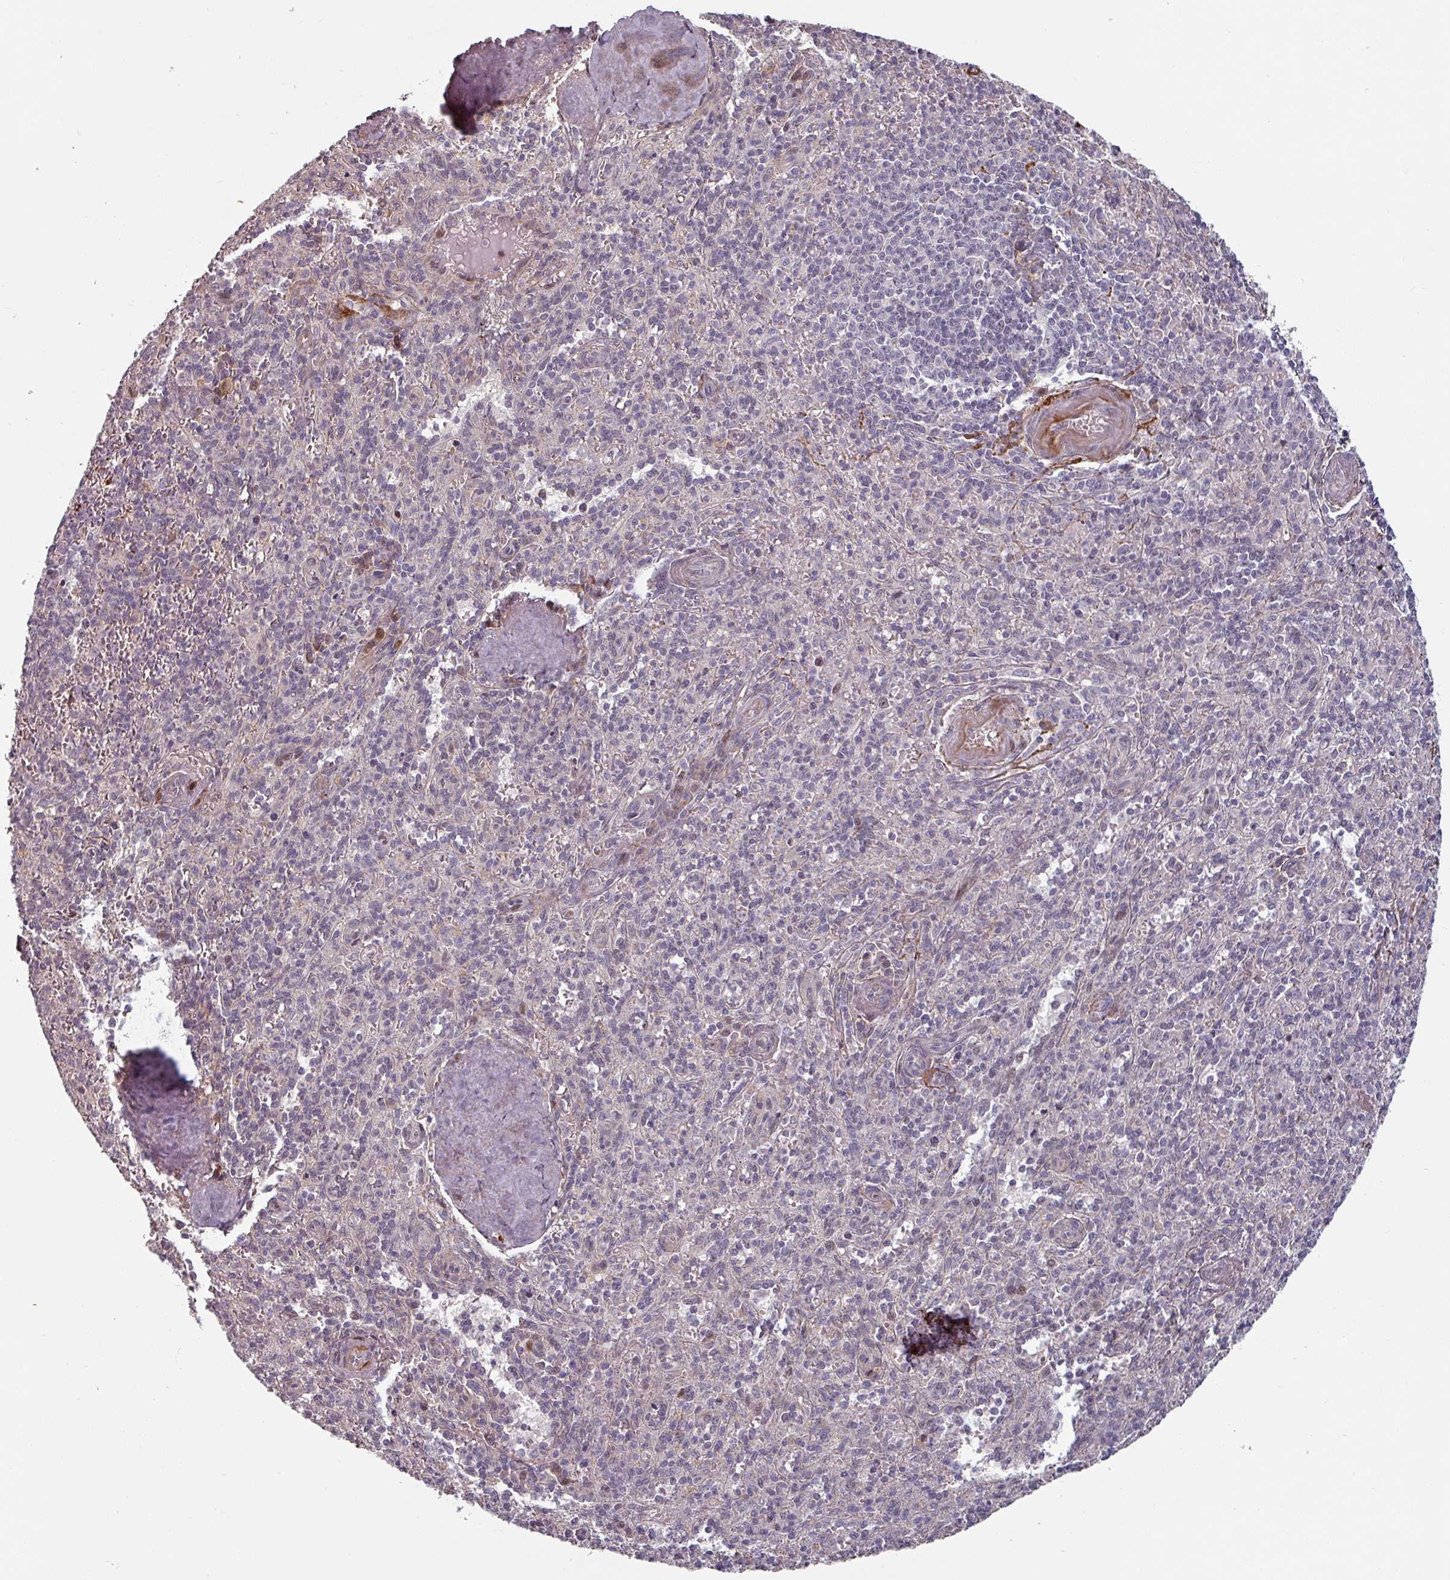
{"staining": {"intensity": "weak", "quantity": "<25%", "location": "cytoplasmic/membranous"}, "tissue": "spleen", "cell_type": "Cells in red pulp", "image_type": "normal", "snomed": [{"axis": "morphology", "description": "Normal tissue, NOS"}, {"axis": "topography", "description": "Spleen"}], "caption": "This is an immunohistochemistry (IHC) photomicrograph of unremarkable human spleen. There is no expression in cells in red pulp.", "gene": "CYB5RL", "patient": {"sex": "female", "age": 70}}